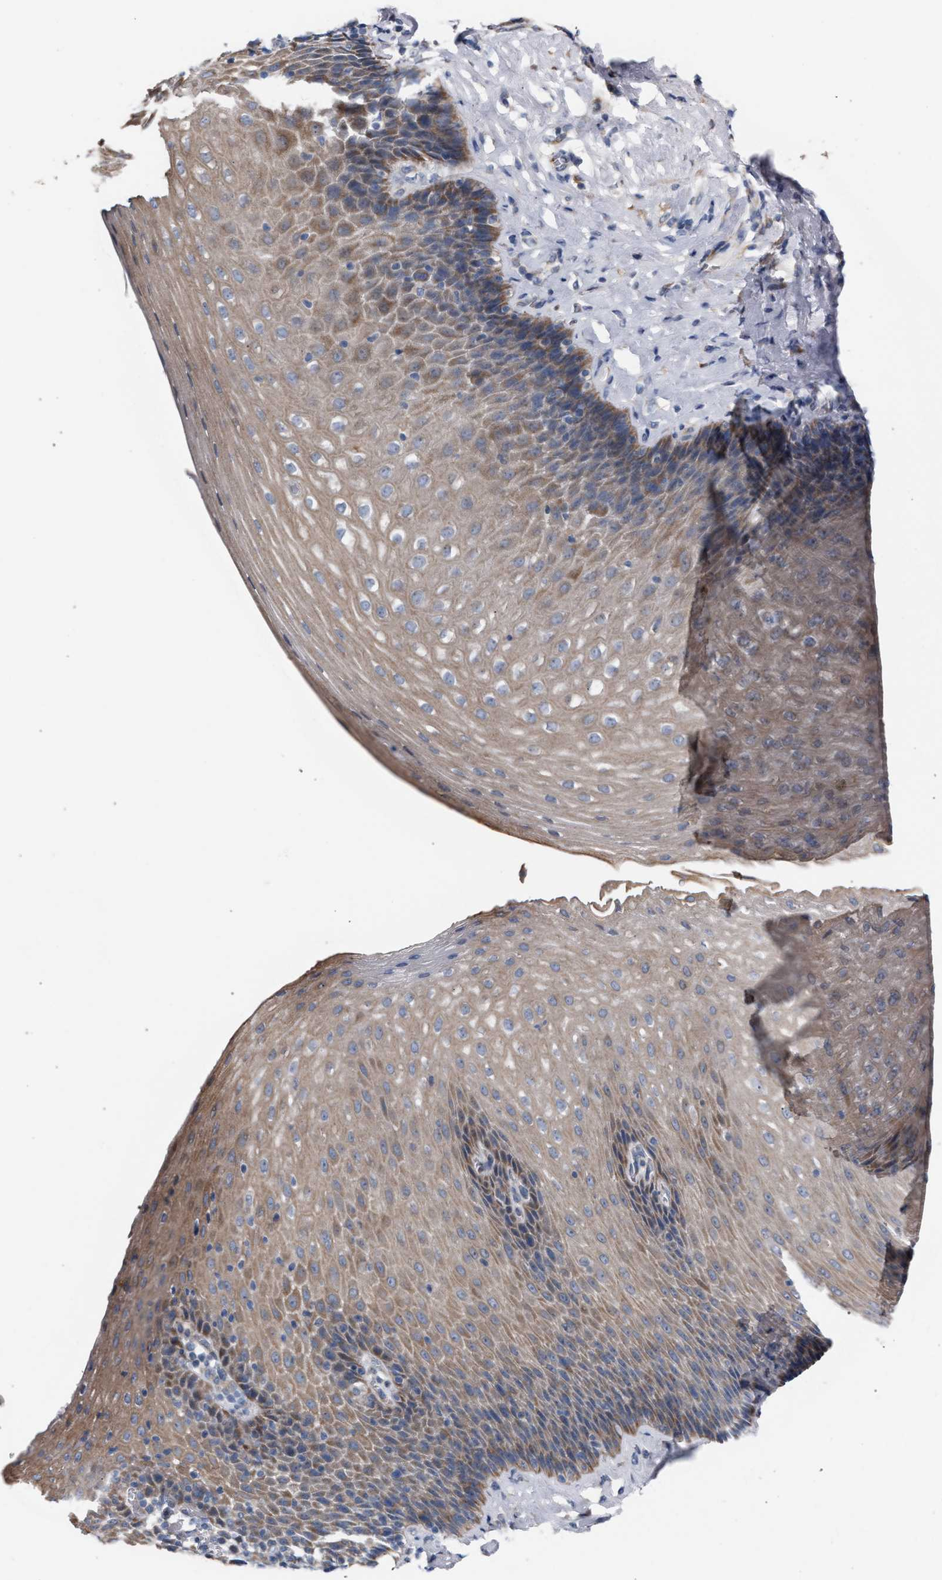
{"staining": {"intensity": "moderate", "quantity": ">75%", "location": "cytoplasmic/membranous"}, "tissue": "esophagus", "cell_type": "Squamous epithelial cells", "image_type": "normal", "snomed": [{"axis": "morphology", "description": "Normal tissue, NOS"}, {"axis": "topography", "description": "Esophagus"}], "caption": "A brown stain highlights moderate cytoplasmic/membranous staining of a protein in squamous epithelial cells of normal human esophagus. Using DAB (3,3'-diaminobenzidine) (brown) and hematoxylin (blue) stains, captured at high magnification using brightfield microscopy.", "gene": "RNF135", "patient": {"sex": "female", "age": 61}}